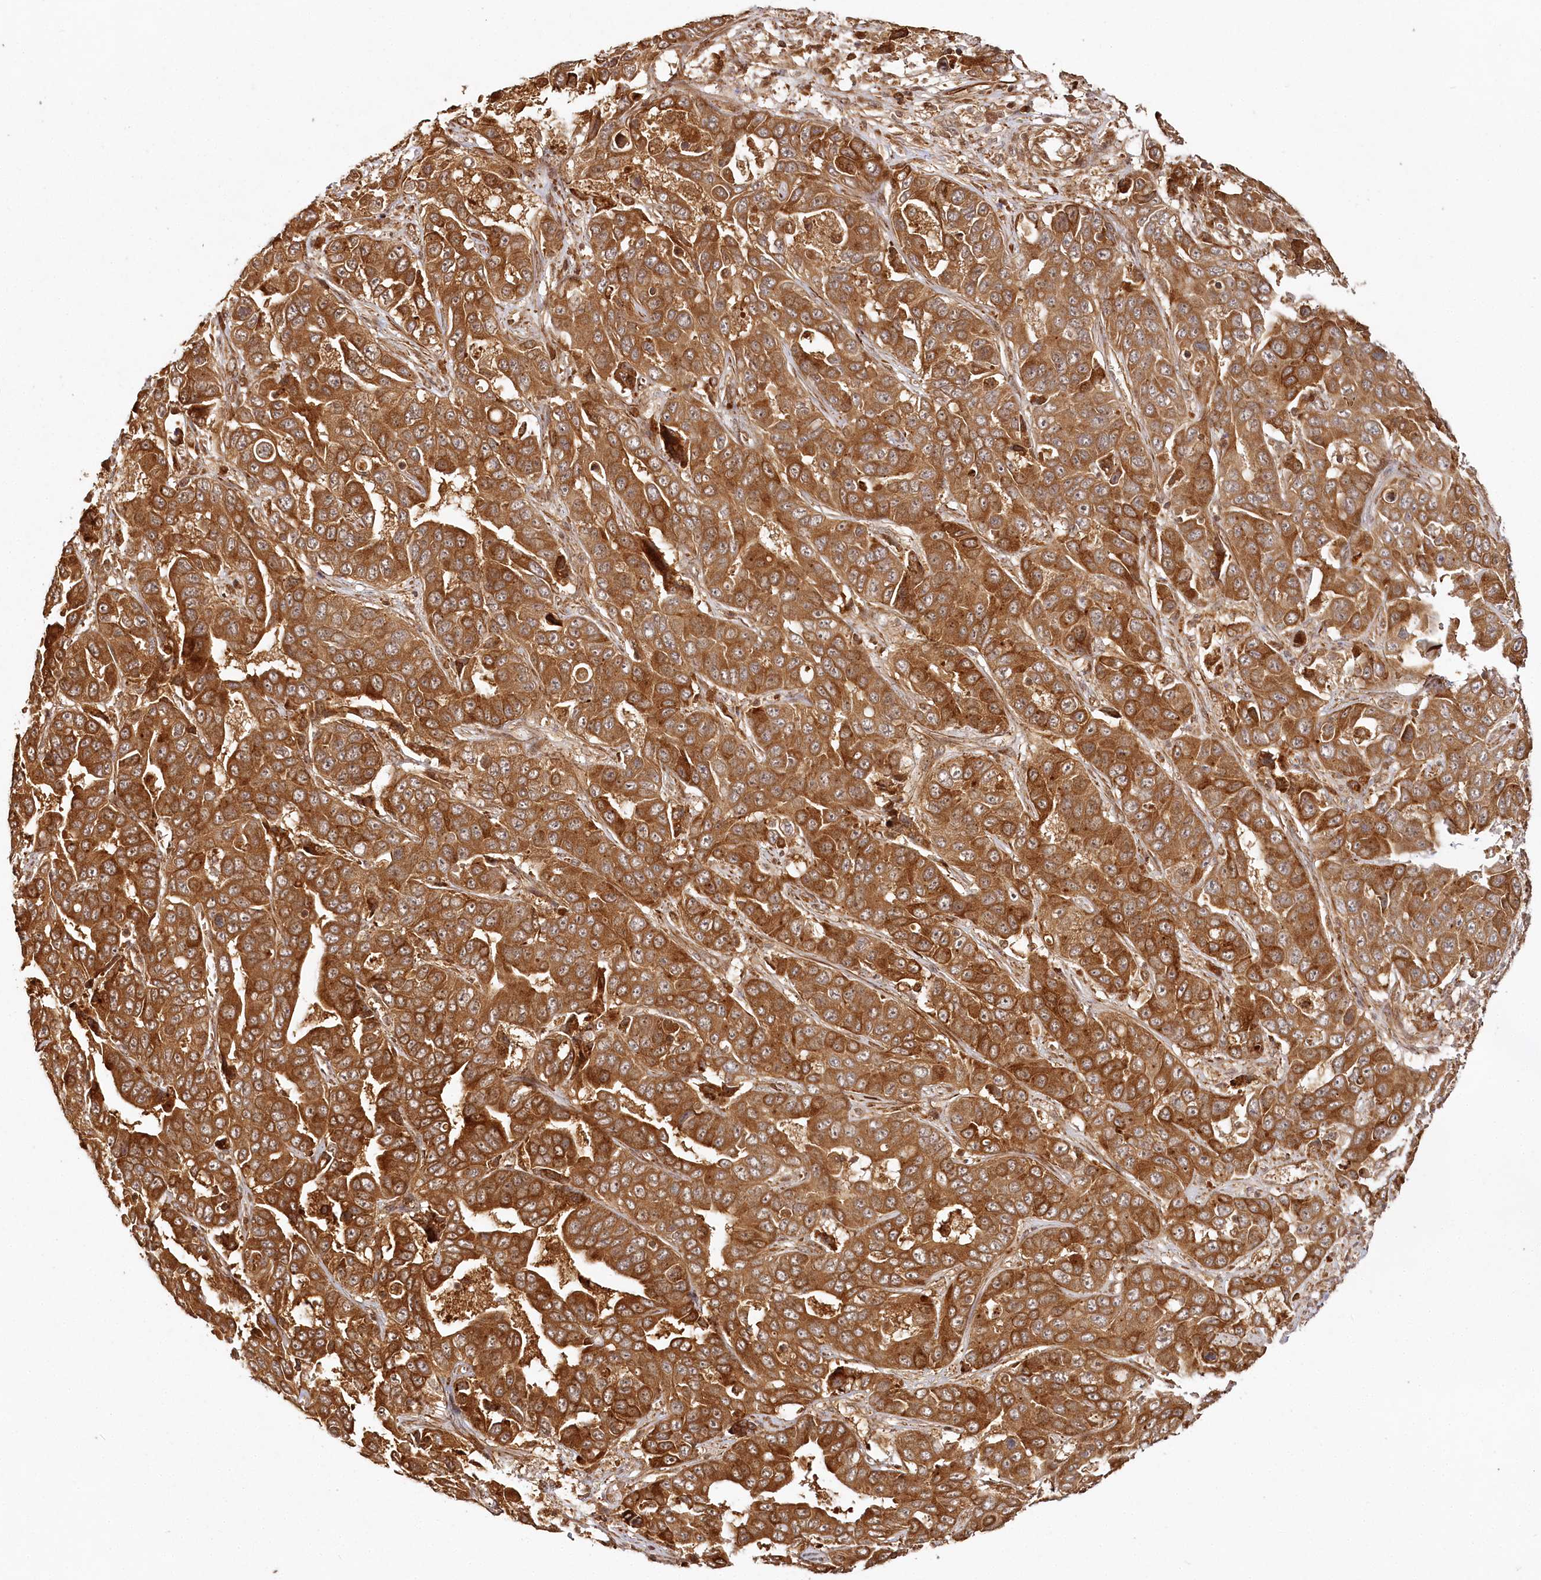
{"staining": {"intensity": "strong", "quantity": ">75%", "location": "cytoplasmic/membranous"}, "tissue": "liver cancer", "cell_type": "Tumor cells", "image_type": "cancer", "snomed": [{"axis": "morphology", "description": "Cholangiocarcinoma"}, {"axis": "topography", "description": "Liver"}], "caption": "Immunohistochemical staining of liver cancer (cholangiocarcinoma) displays high levels of strong cytoplasmic/membranous protein positivity in about >75% of tumor cells. The staining was performed using DAB (3,3'-diaminobenzidine), with brown indicating positive protein expression. Nuclei are stained blue with hematoxylin.", "gene": "ULK2", "patient": {"sex": "female", "age": 52}}